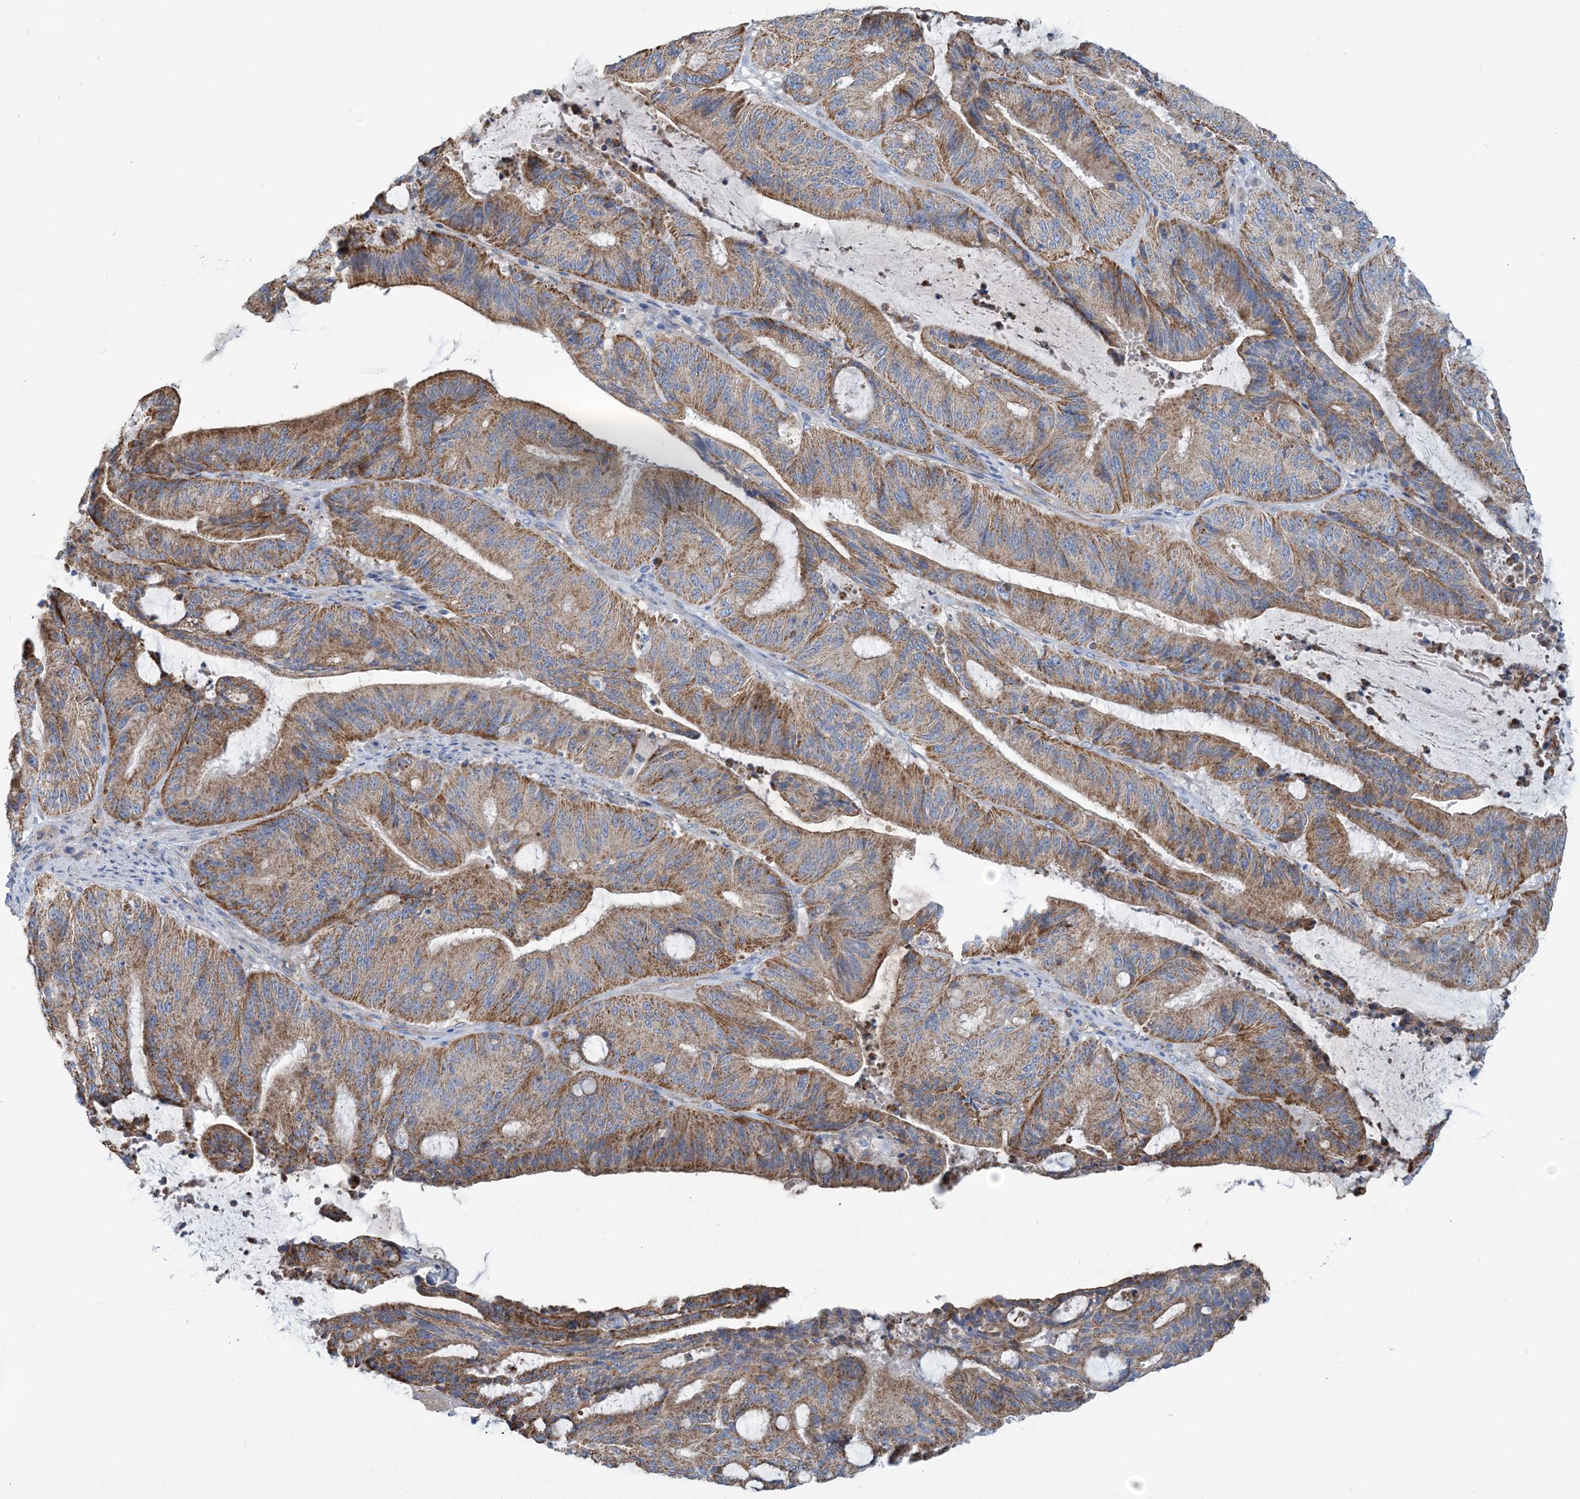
{"staining": {"intensity": "moderate", "quantity": ">75%", "location": "cytoplasmic/membranous"}, "tissue": "liver cancer", "cell_type": "Tumor cells", "image_type": "cancer", "snomed": [{"axis": "morphology", "description": "Normal tissue, NOS"}, {"axis": "morphology", "description": "Cholangiocarcinoma"}, {"axis": "topography", "description": "Liver"}, {"axis": "topography", "description": "Peripheral nerve tissue"}], "caption": "Immunohistochemistry (IHC) photomicrograph of neoplastic tissue: liver cholangiocarcinoma stained using immunohistochemistry (IHC) shows medium levels of moderate protein expression localized specifically in the cytoplasmic/membranous of tumor cells, appearing as a cytoplasmic/membranous brown color.", "gene": "PHOSPHO2", "patient": {"sex": "female", "age": 73}}